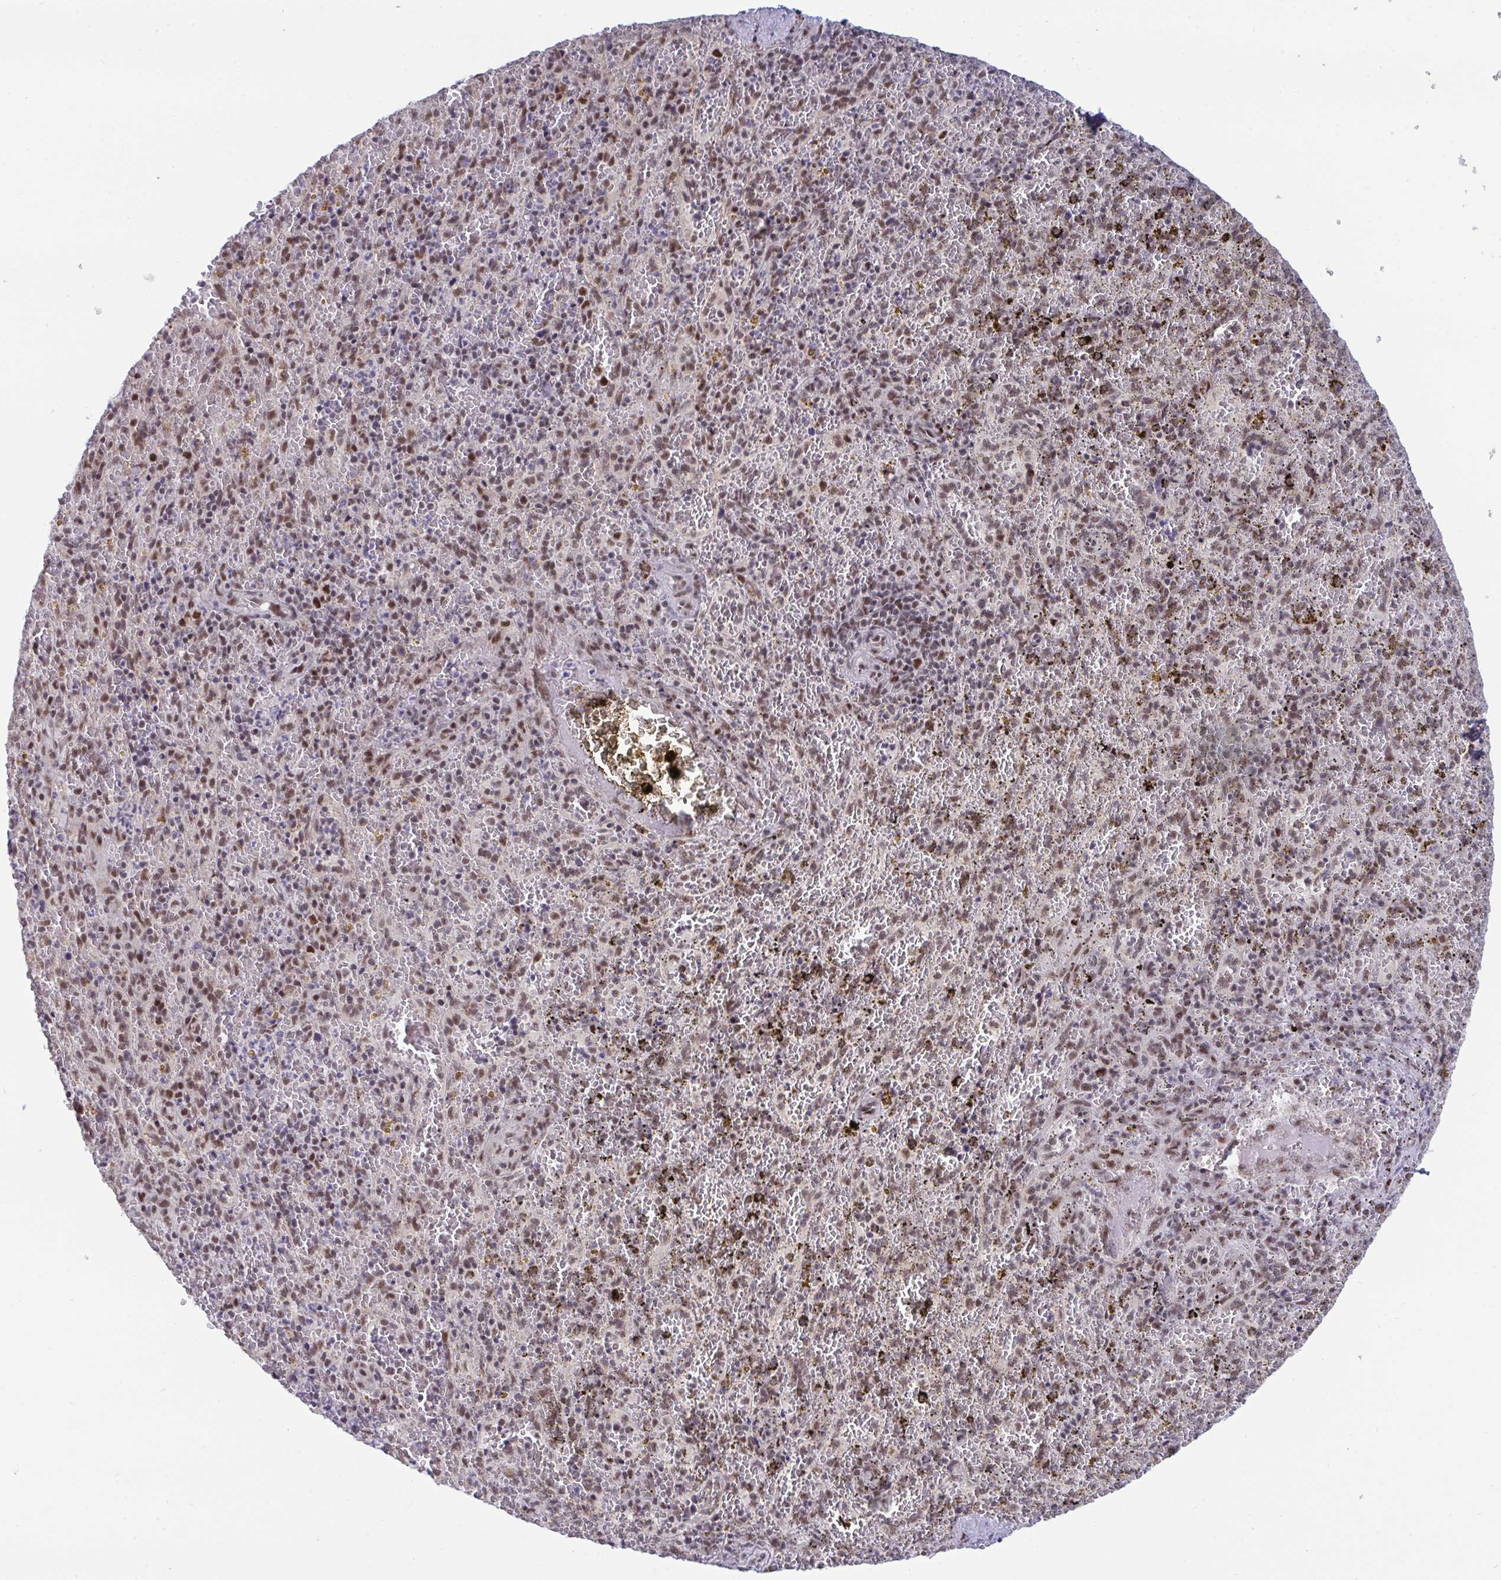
{"staining": {"intensity": "moderate", "quantity": "25%-75%", "location": "nuclear"}, "tissue": "spleen", "cell_type": "Cells in red pulp", "image_type": "normal", "snomed": [{"axis": "morphology", "description": "Normal tissue, NOS"}, {"axis": "topography", "description": "Spleen"}], "caption": "Moderate nuclear positivity for a protein is identified in approximately 25%-75% of cells in red pulp of normal spleen using immunohistochemistry (IHC).", "gene": "WBP11", "patient": {"sex": "female", "age": 50}}